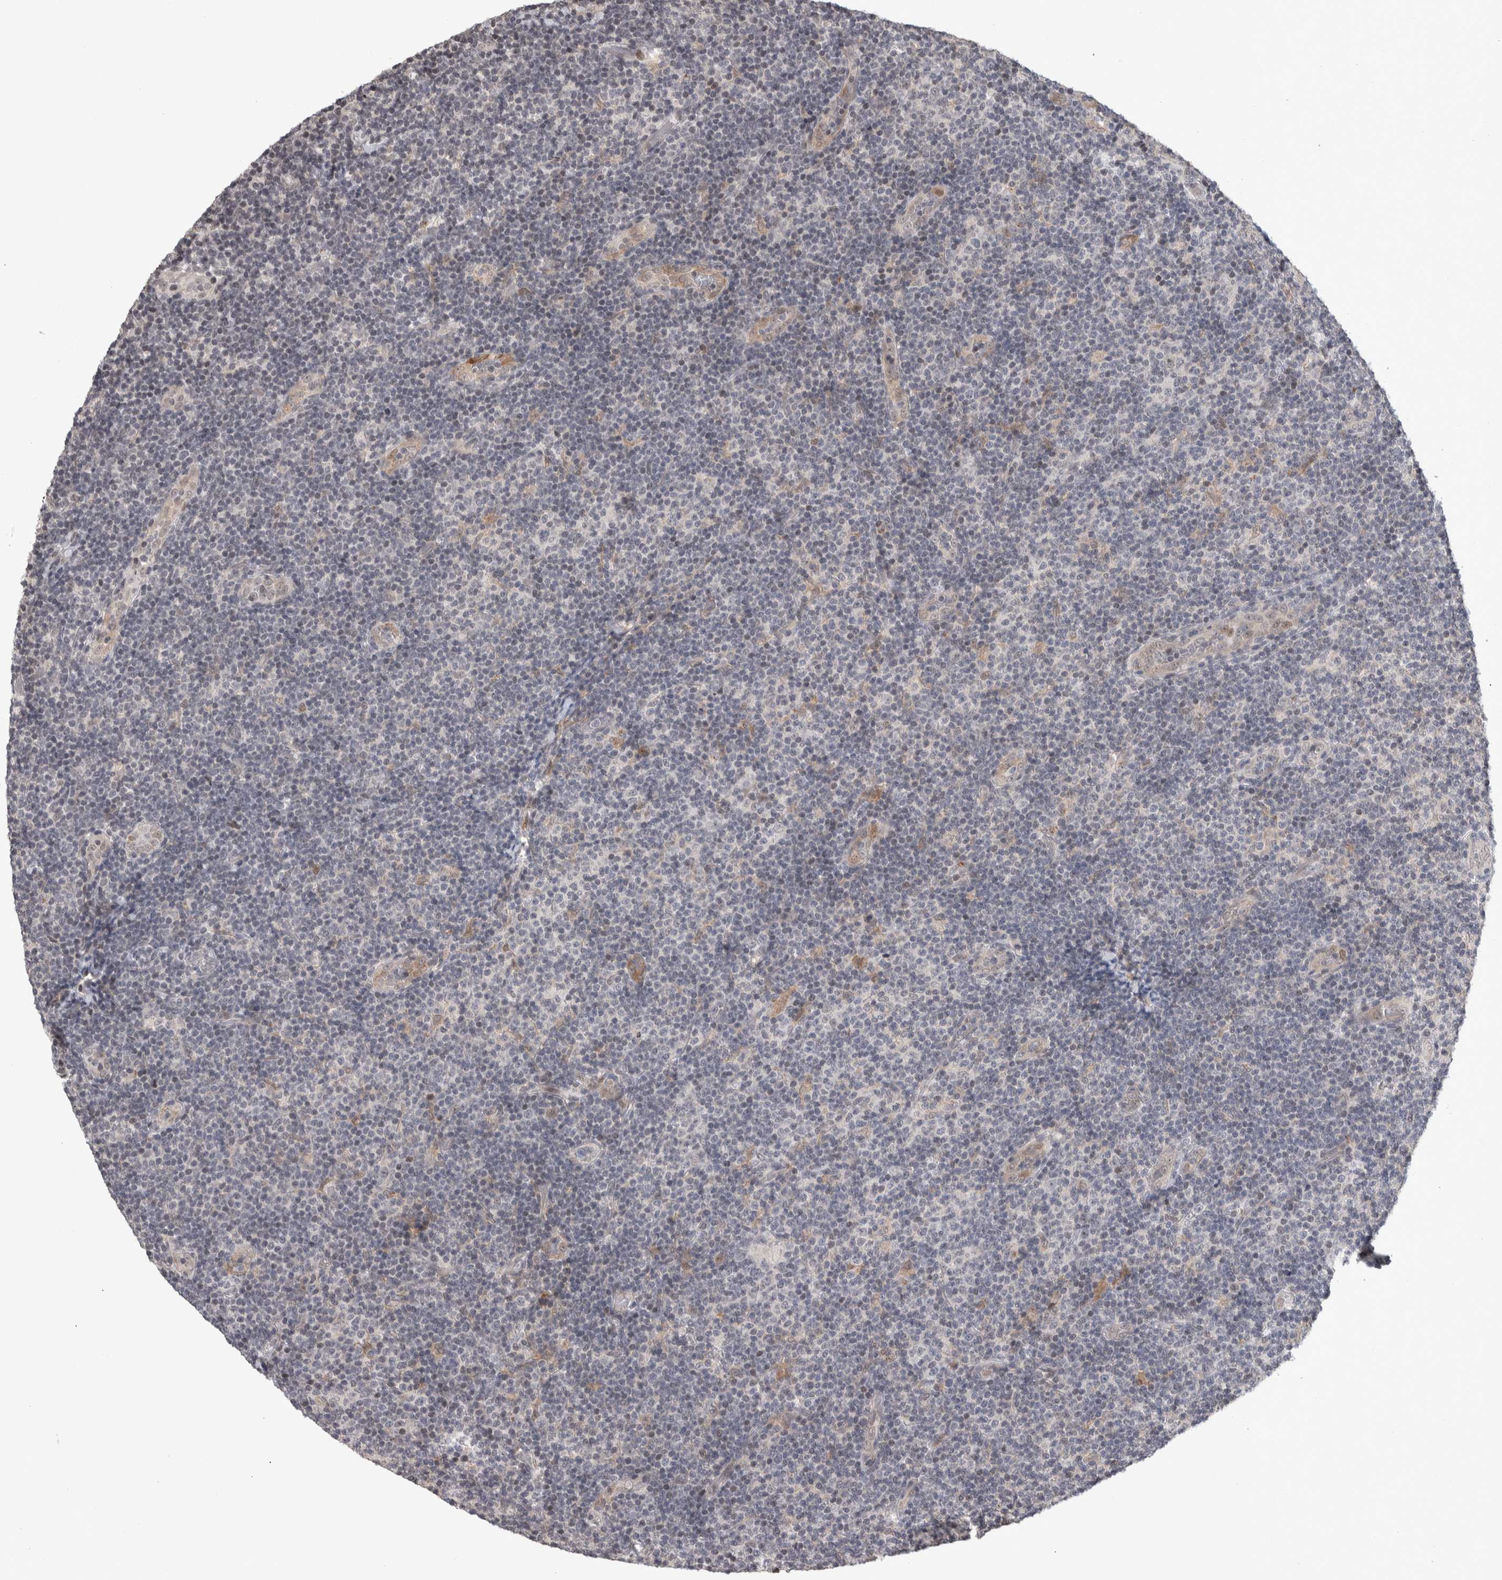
{"staining": {"intensity": "weak", "quantity": "<25%", "location": "nuclear"}, "tissue": "lymphoma", "cell_type": "Tumor cells", "image_type": "cancer", "snomed": [{"axis": "morphology", "description": "Malignant lymphoma, non-Hodgkin's type, Low grade"}, {"axis": "topography", "description": "Lymph node"}], "caption": "This histopathology image is of malignant lymphoma, non-Hodgkin's type (low-grade) stained with immunohistochemistry (IHC) to label a protein in brown with the nuclei are counter-stained blue. There is no expression in tumor cells.", "gene": "ZSCAN21", "patient": {"sex": "male", "age": 83}}